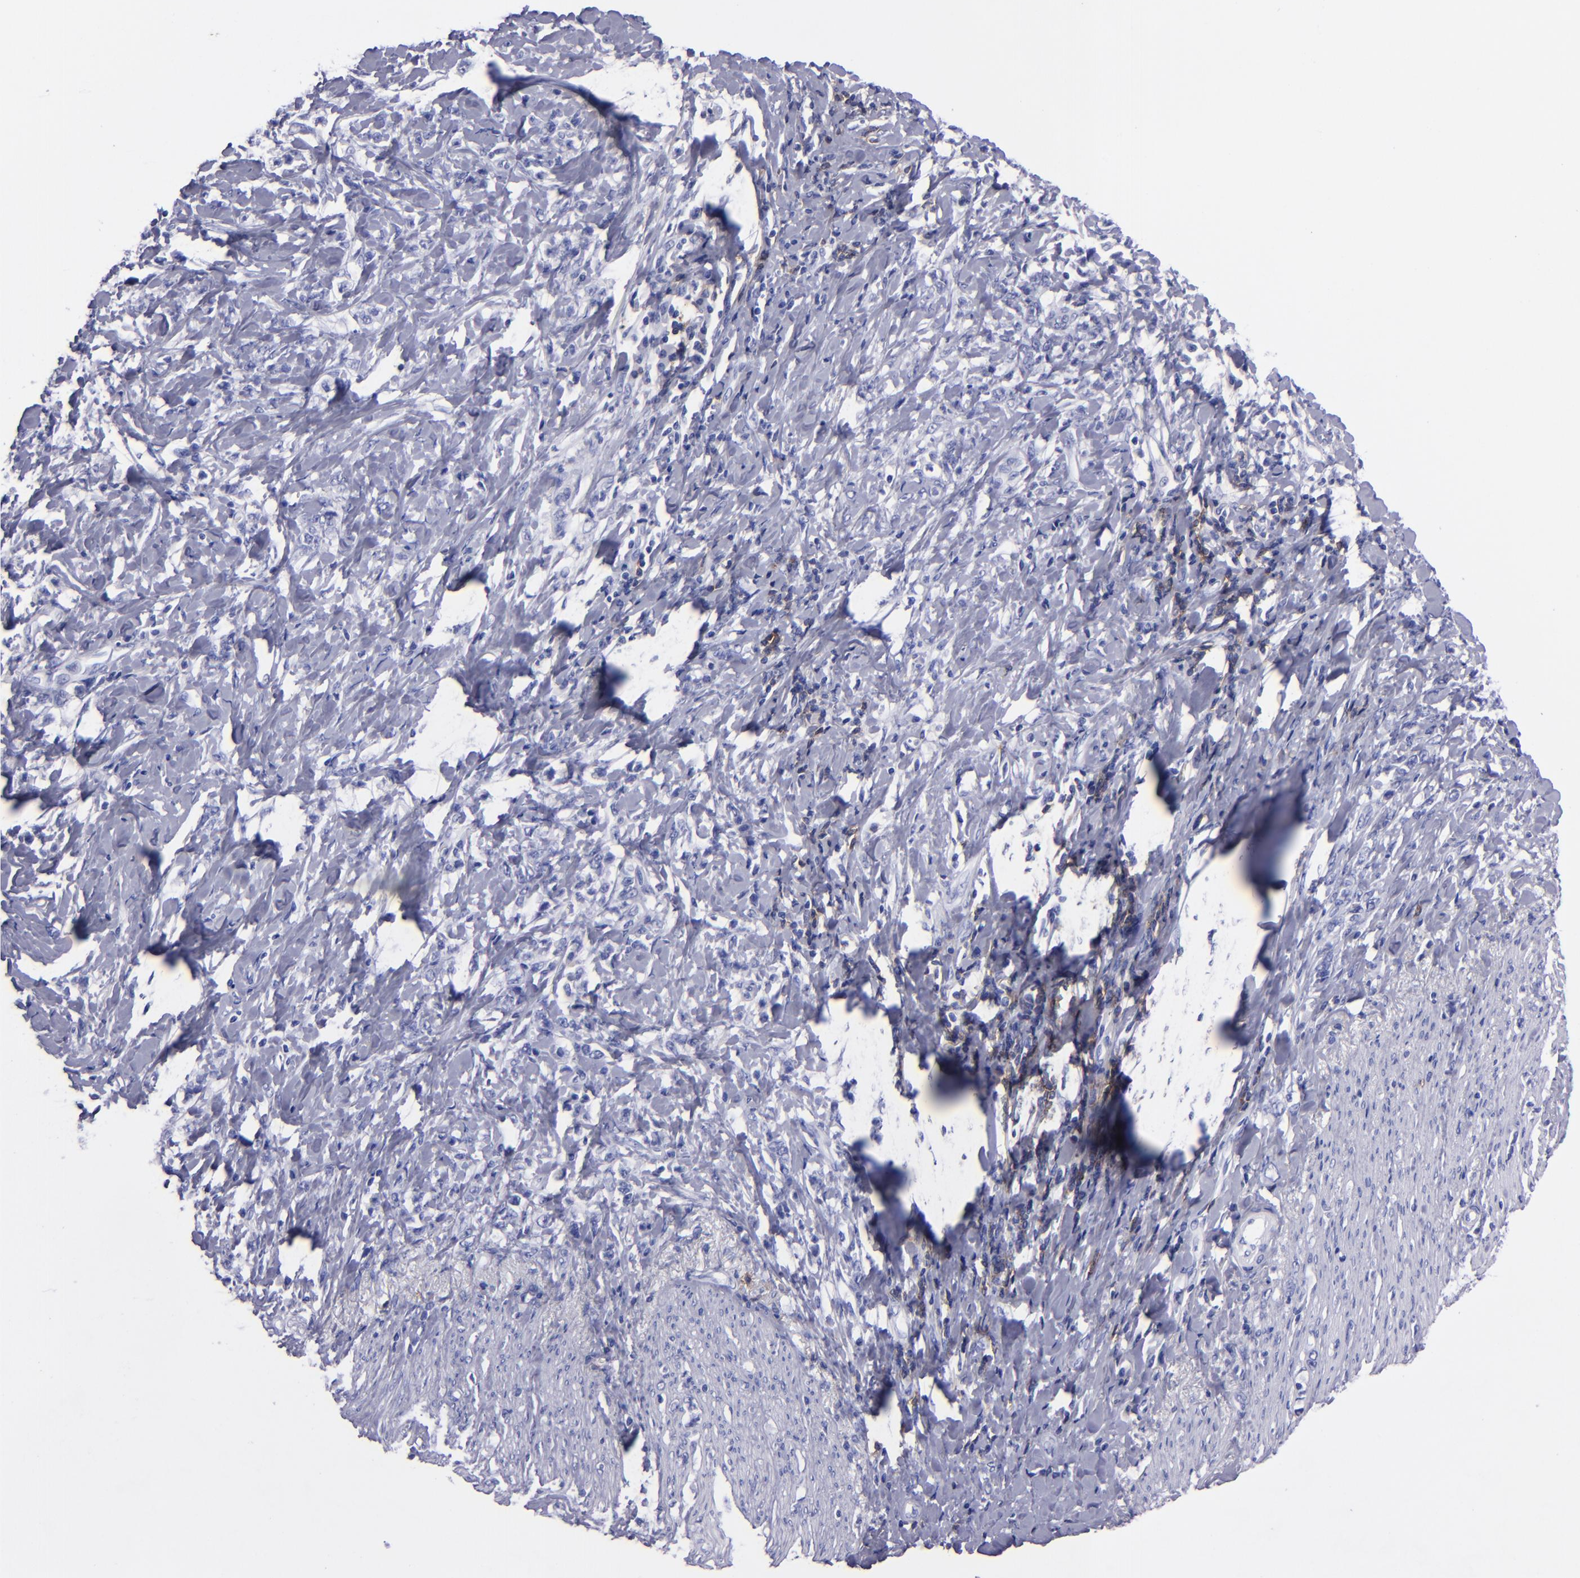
{"staining": {"intensity": "negative", "quantity": "none", "location": "none"}, "tissue": "stomach cancer", "cell_type": "Tumor cells", "image_type": "cancer", "snomed": [{"axis": "morphology", "description": "Adenocarcinoma, NOS"}, {"axis": "topography", "description": "Stomach, lower"}], "caption": "The IHC photomicrograph has no significant positivity in tumor cells of adenocarcinoma (stomach) tissue.", "gene": "CD37", "patient": {"sex": "male", "age": 88}}